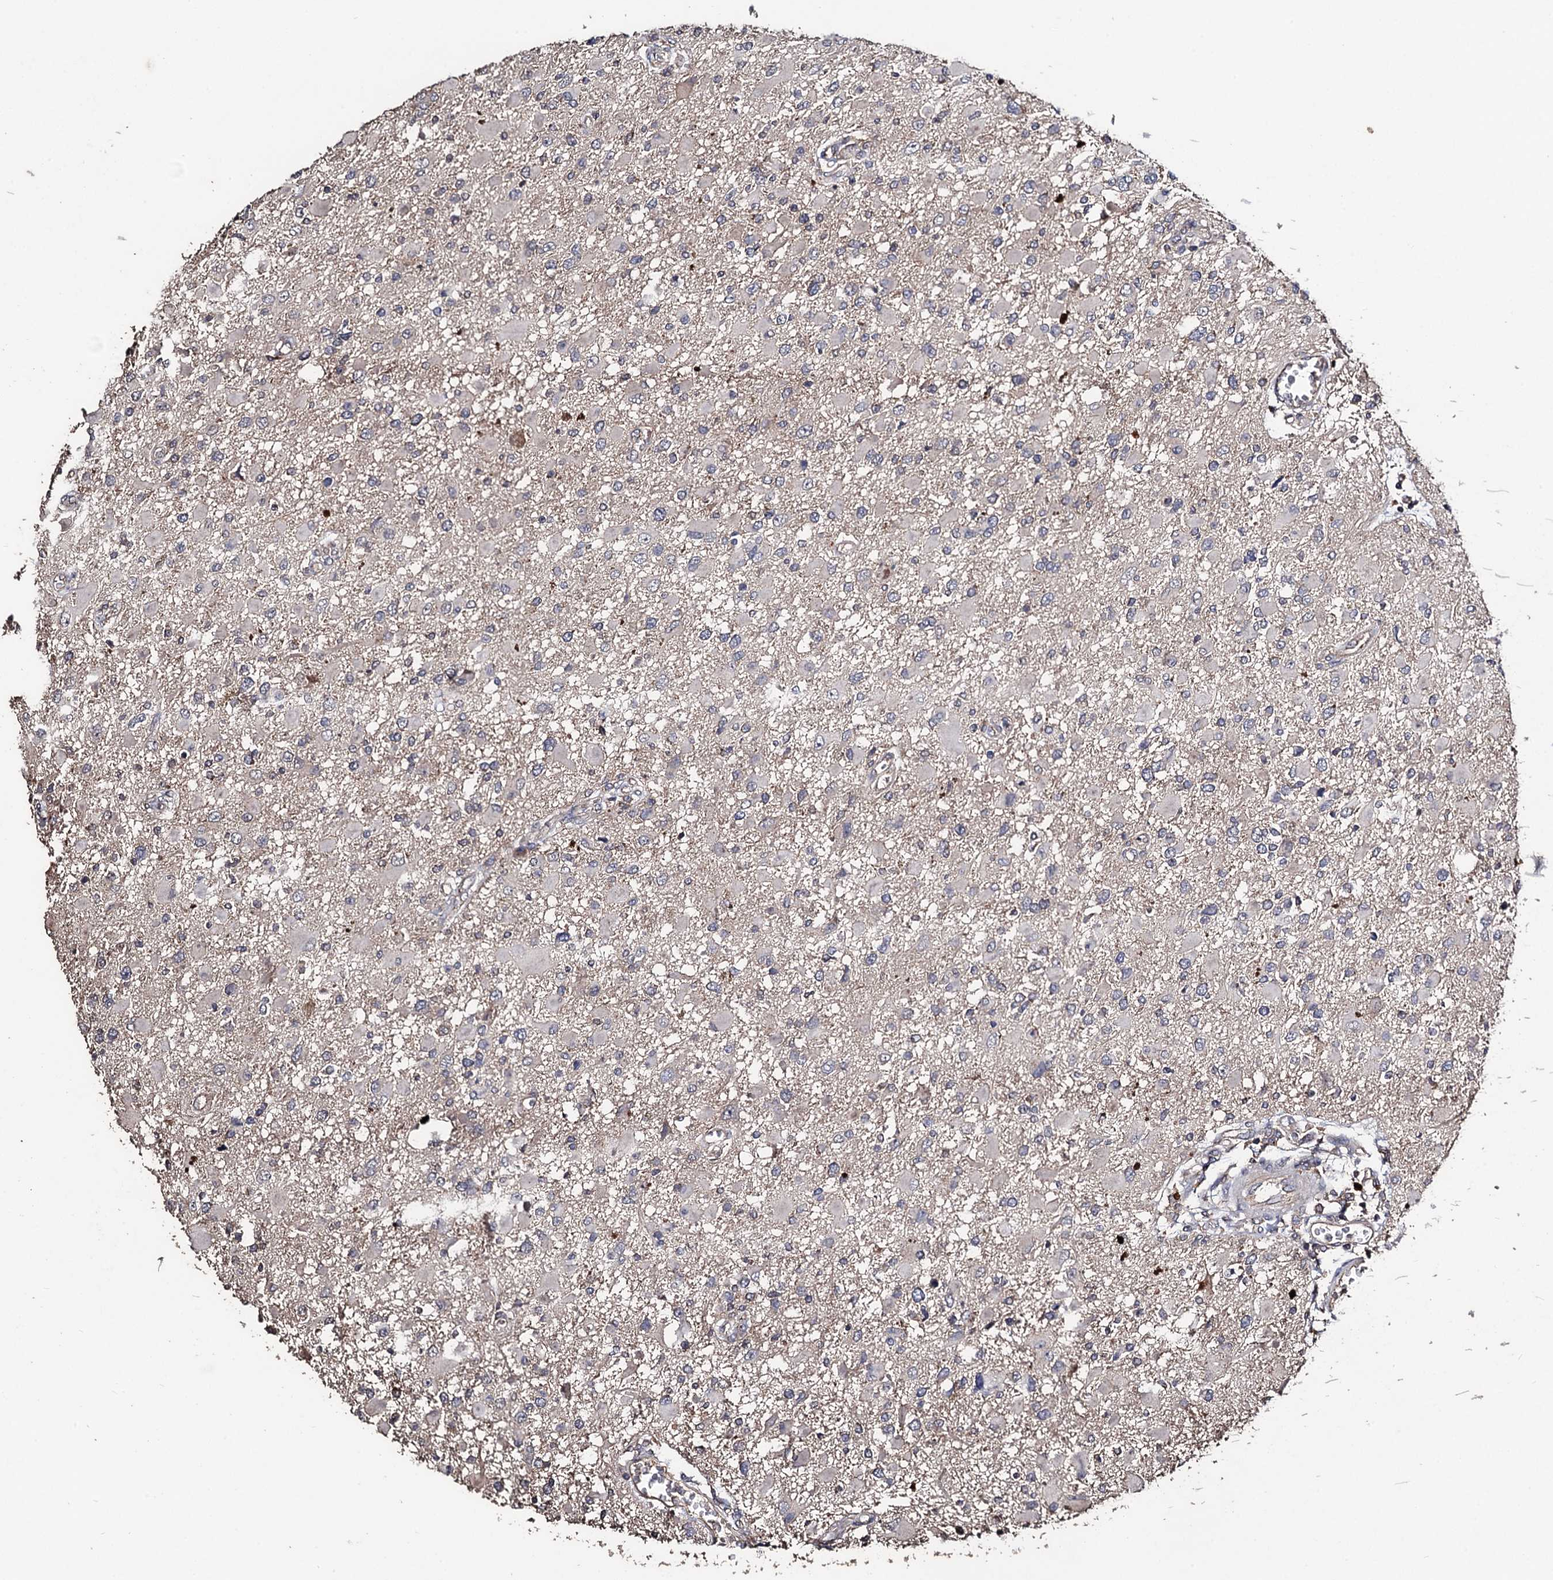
{"staining": {"intensity": "negative", "quantity": "none", "location": "none"}, "tissue": "glioma", "cell_type": "Tumor cells", "image_type": "cancer", "snomed": [{"axis": "morphology", "description": "Glioma, malignant, High grade"}, {"axis": "topography", "description": "Brain"}], "caption": "Photomicrograph shows no significant protein expression in tumor cells of glioma.", "gene": "PPTC7", "patient": {"sex": "male", "age": 53}}